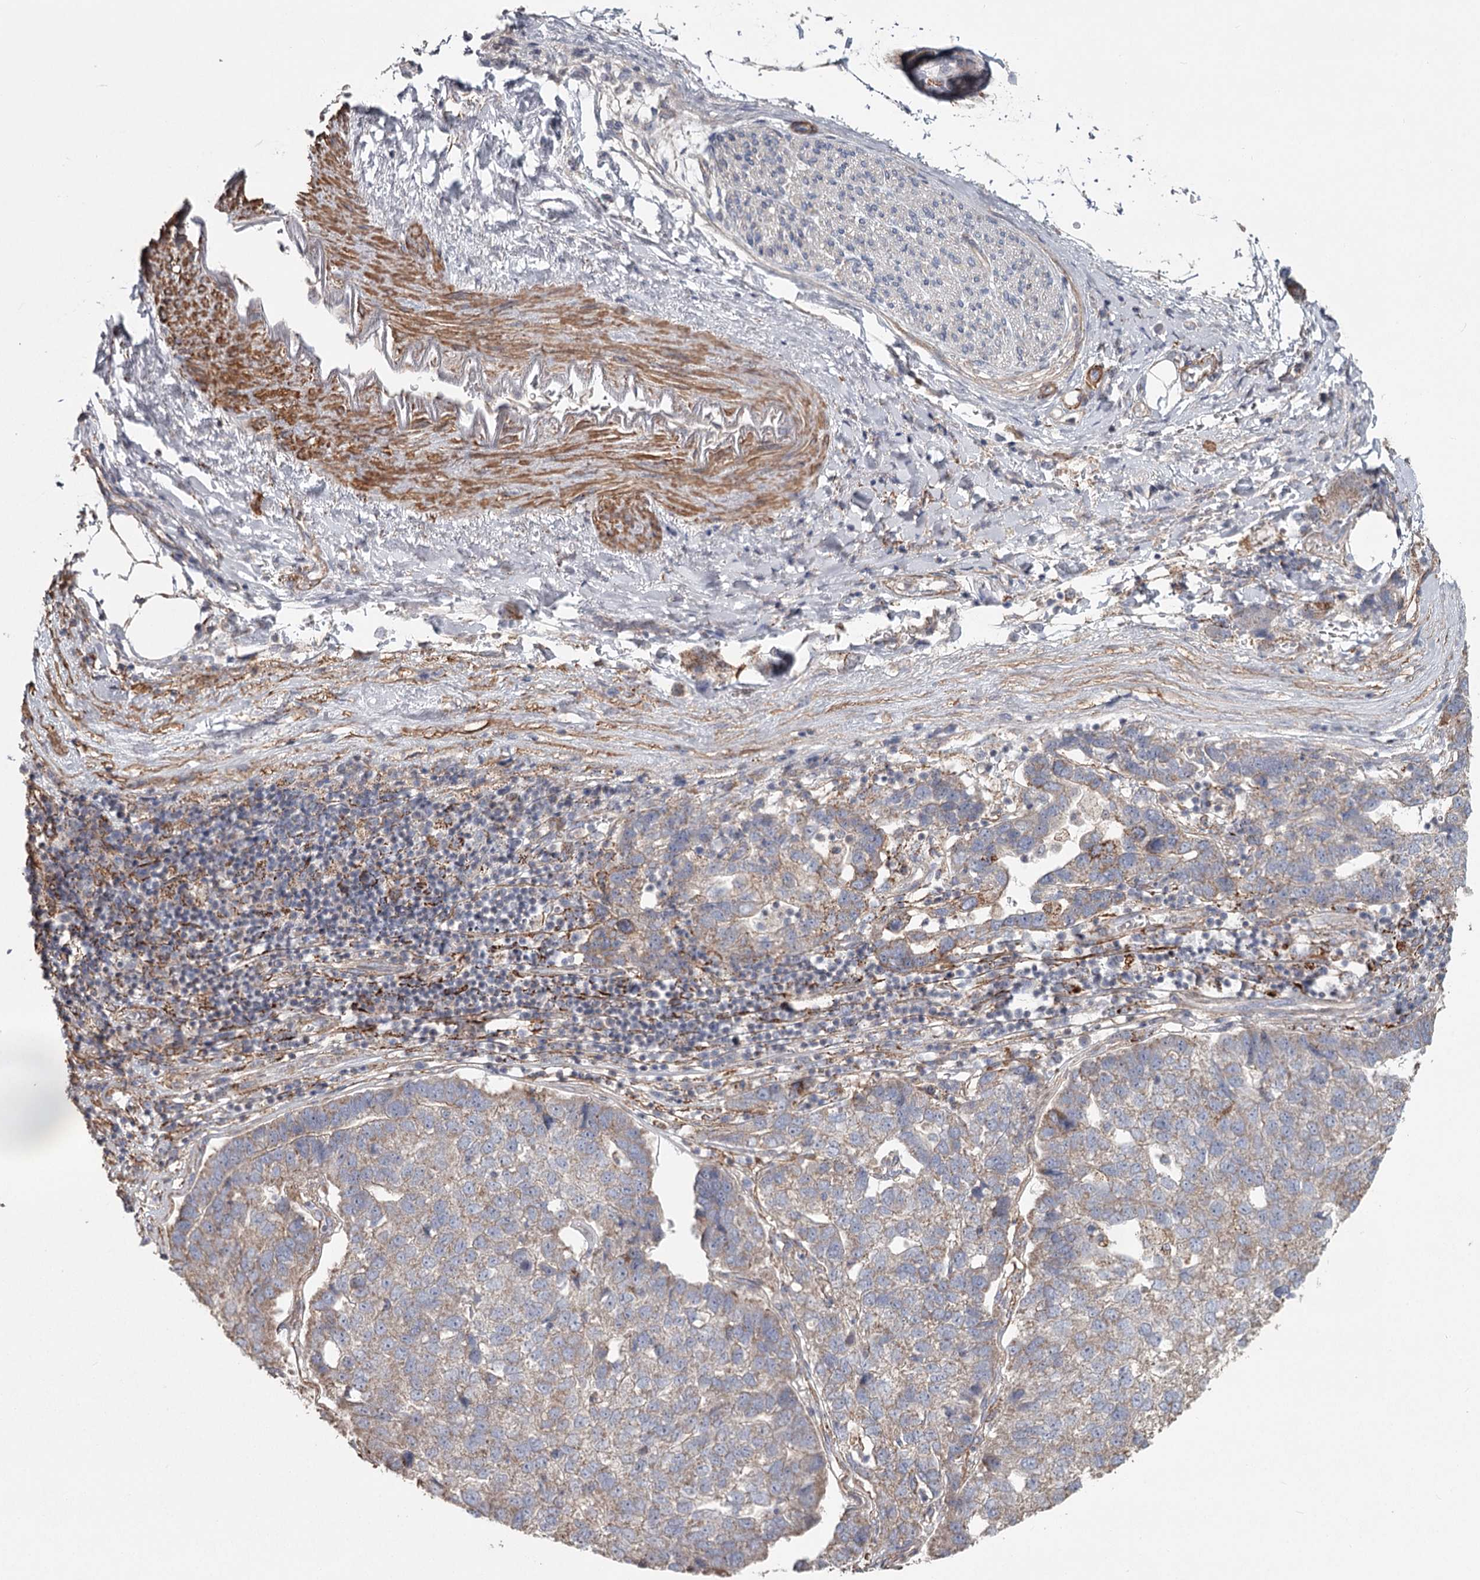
{"staining": {"intensity": "weak", "quantity": ">75%", "location": "cytoplasmic/membranous"}, "tissue": "pancreatic cancer", "cell_type": "Tumor cells", "image_type": "cancer", "snomed": [{"axis": "morphology", "description": "Adenocarcinoma, NOS"}, {"axis": "topography", "description": "Pancreas"}], "caption": "Pancreatic adenocarcinoma tissue displays weak cytoplasmic/membranous expression in about >75% of tumor cells Using DAB (brown) and hematoxylin (blue) stains, captured at high magnification using brightfield microscopy.", "gene": "DHRS9", "patient": {"sex": "female", "age": 61}}